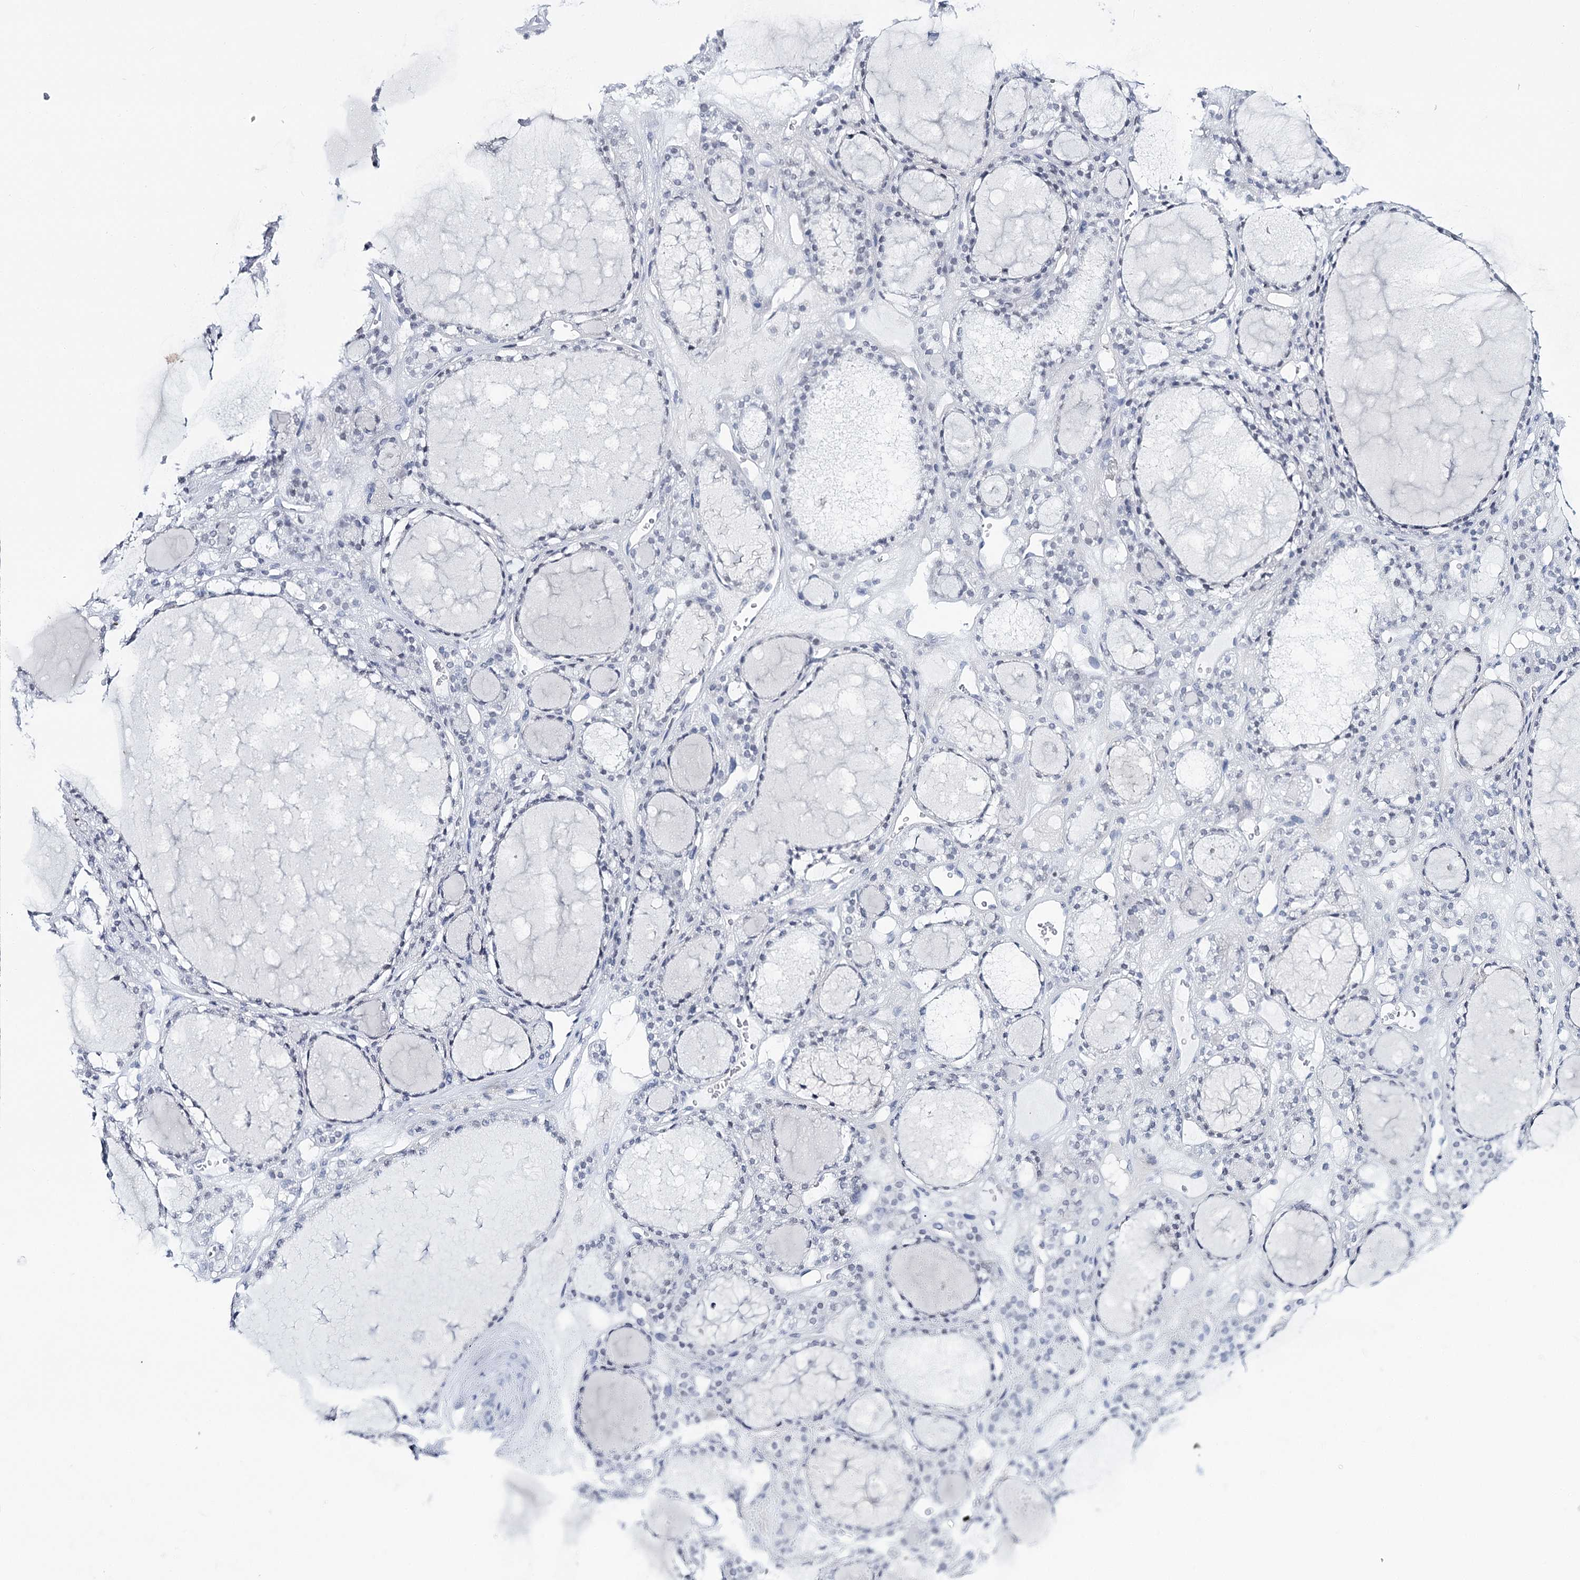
{"staining": {"intensity": "negative", "quantity": "none", "location": "none"}, "tissue": "thyroid gland", "cell_type": "Glandular cells", "image_type": "normal", "snomed": [{"axis": "morphology", "description": "Normal tissue, NOS"}, {"axis": "topography", "description": "Thyroid gland"}], "caption": "The image reveals no staining of glandular cells in benign thyroid gland.", "gene": "ZC3H8", "patient": {"sex": "female", "age": 28}}